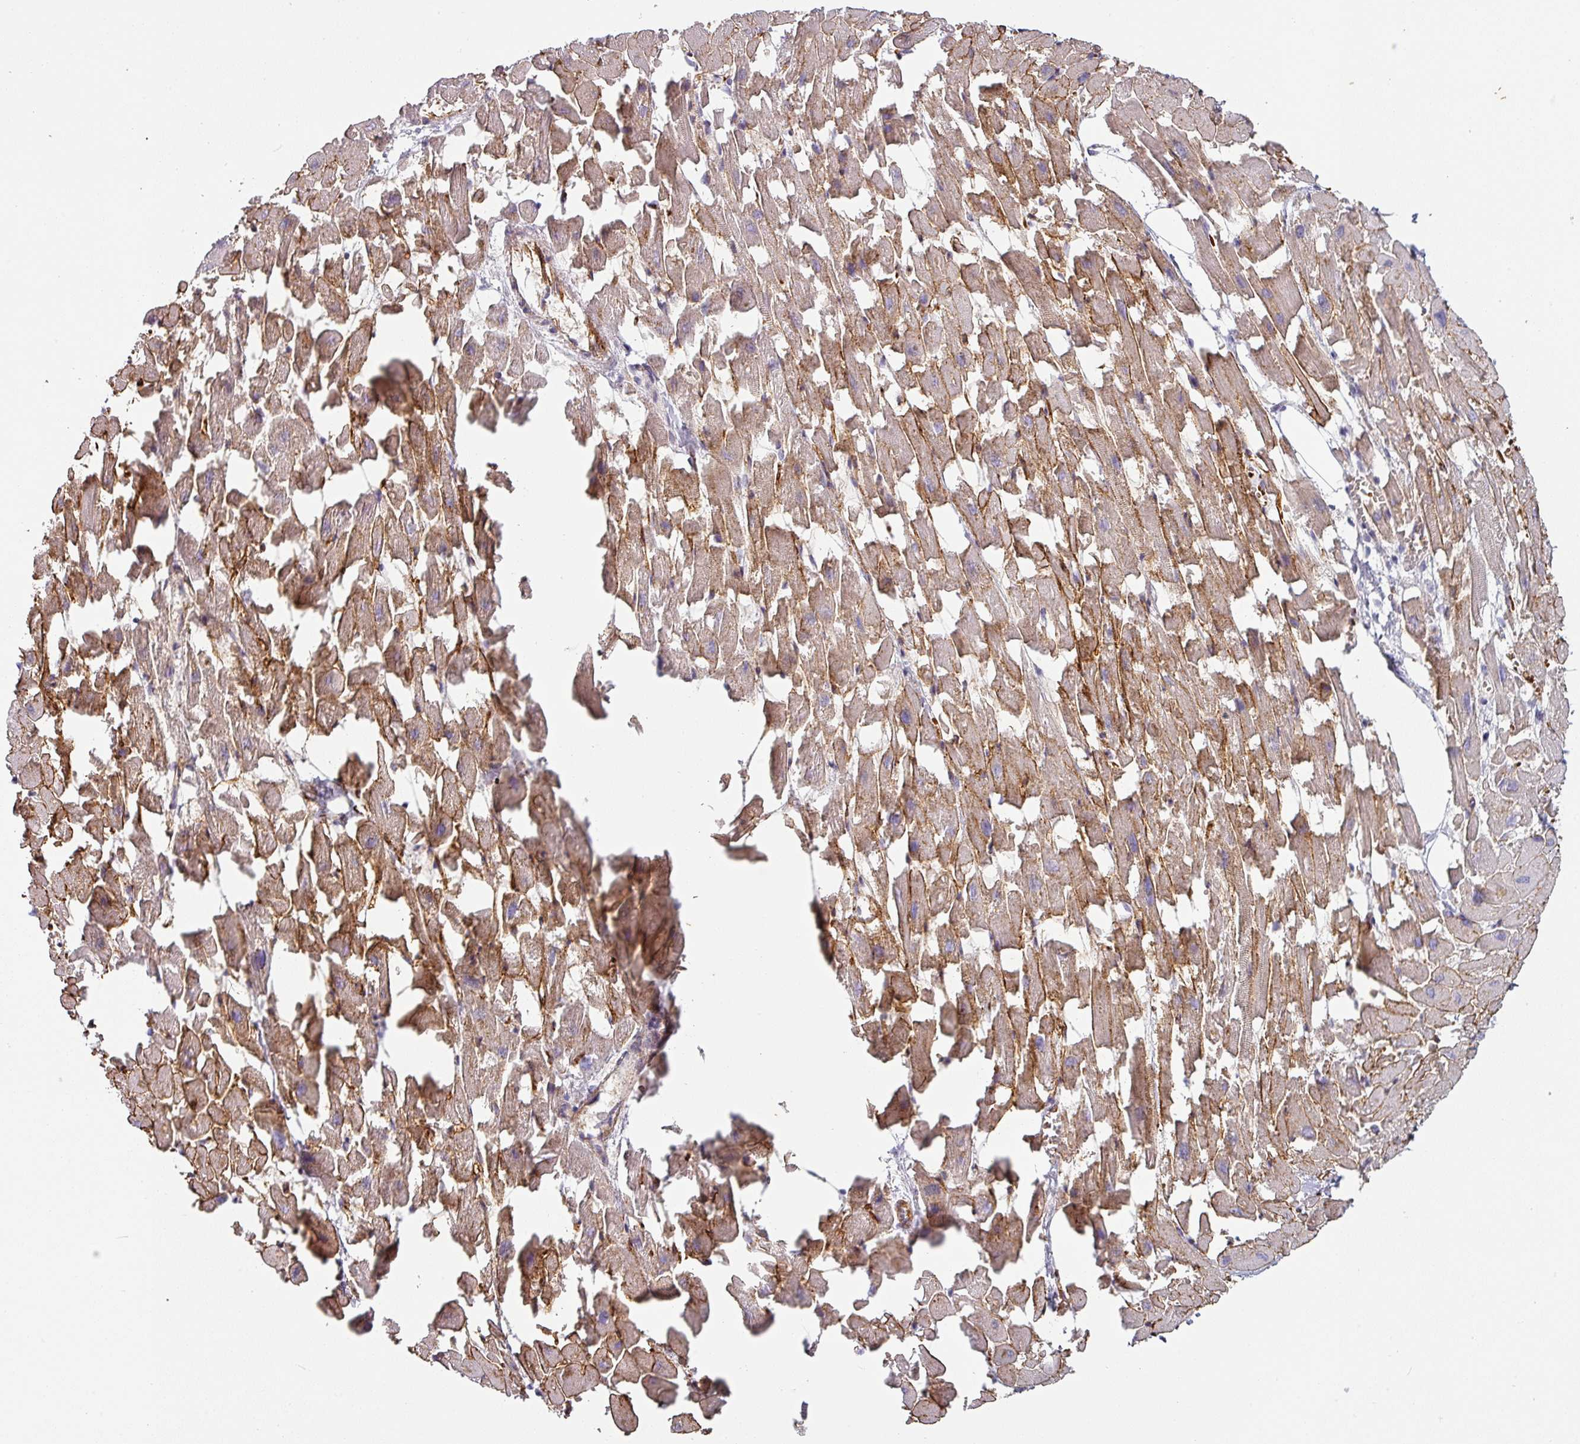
{"staining": {"intensity": "moderate", "quantity": ">75%", "location": "cytoplasmic/membranous"}, "tissue": "heart muscle", "cell_type": "Cardiomyocytes", "image_type": "normal", "snomed": [{"axis": "morphology", "description": "Normal tissue, NOS"}, {"axis": "topography", "description": "Heart"}], "caption": "Immunohistochemical staining of normal human heart muscle shows moderate cytoplasmic/membranous protein positivity in approximately >75% of cardiomyocytes.", "gene": "PRODH2", "patient": {"sex": "female", "age": 64}}